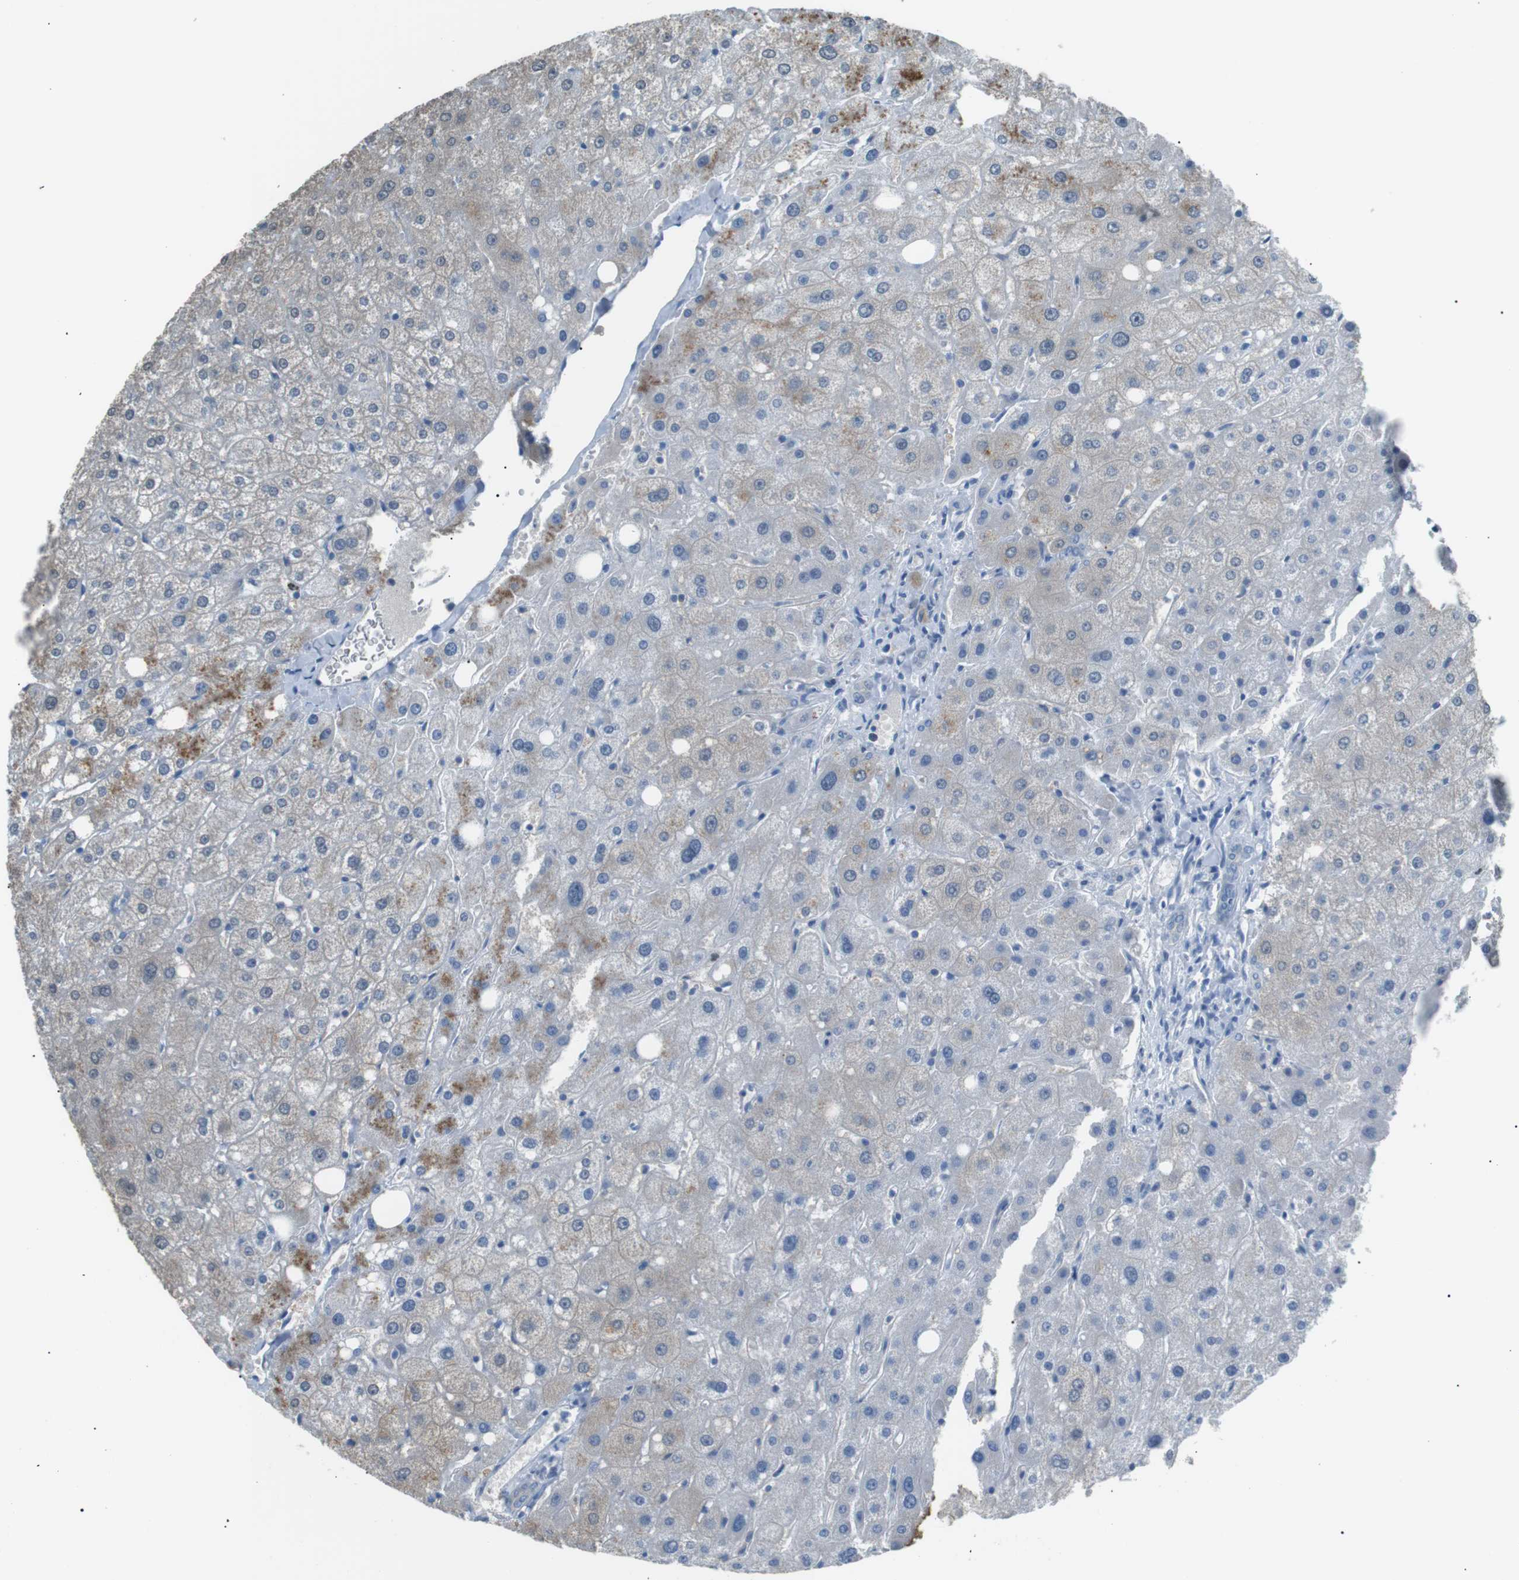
{"staining": {"intensity": "negative", "quantity": "none", "location": "none"}, "tissue": "liver", "cell_type": "Cholangiocytes", "image_type": "normal", "snomed": [{"axis": "morphology", "description": "Normal tissue, NOS"}, {"axis": "topography", "description": "Liver"}], "caption": "Unremarkable liver was stained to show a protein in brown. There is no significant positivity in cholangiocytes. (Stains: DAB (3,3'-diaminobenzidine) IHC with hematoxylin counter stain, Microscopy: brightfield microscopy at high magnification).", "gene": "CDH26", "patient": {"sex": "male", "age": 73}}